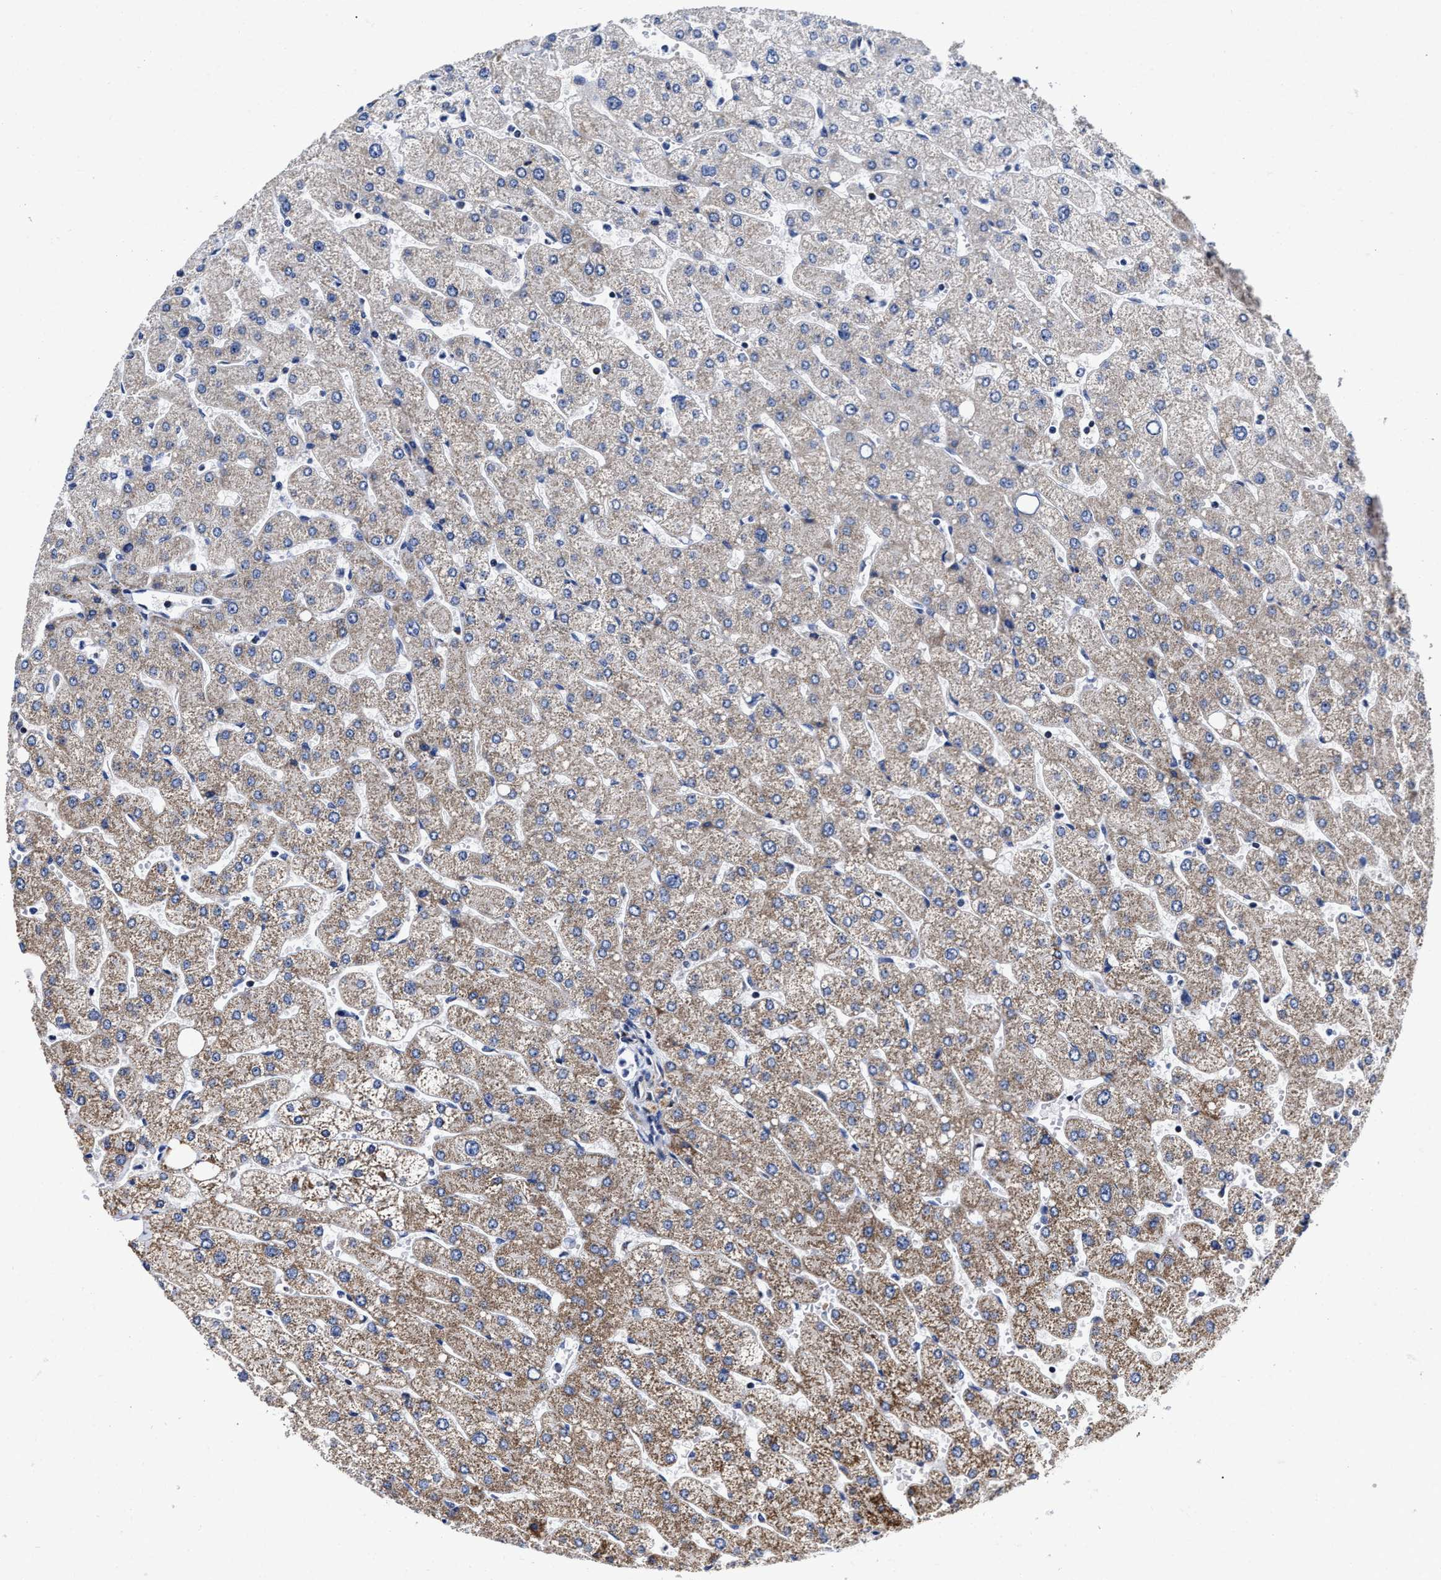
{"staining": {"intensity": "weak", "quantity": "<25%", "location": "cytoplasmic/membranous"}, "tissue": "liver", "cell_type": "Cholangiocytes", "image_type": "normal", "snomed": [{"axis": "morphology", "description": "Normal tissue, NOS"}, {"axis": "topography", "description": "Liver"}], "caption": "Image shows no significant protein positivity in cholangiocytes of unremarkable liver.", "gene": "HINT2", "patient": {"sex": "male", "age": 55}}